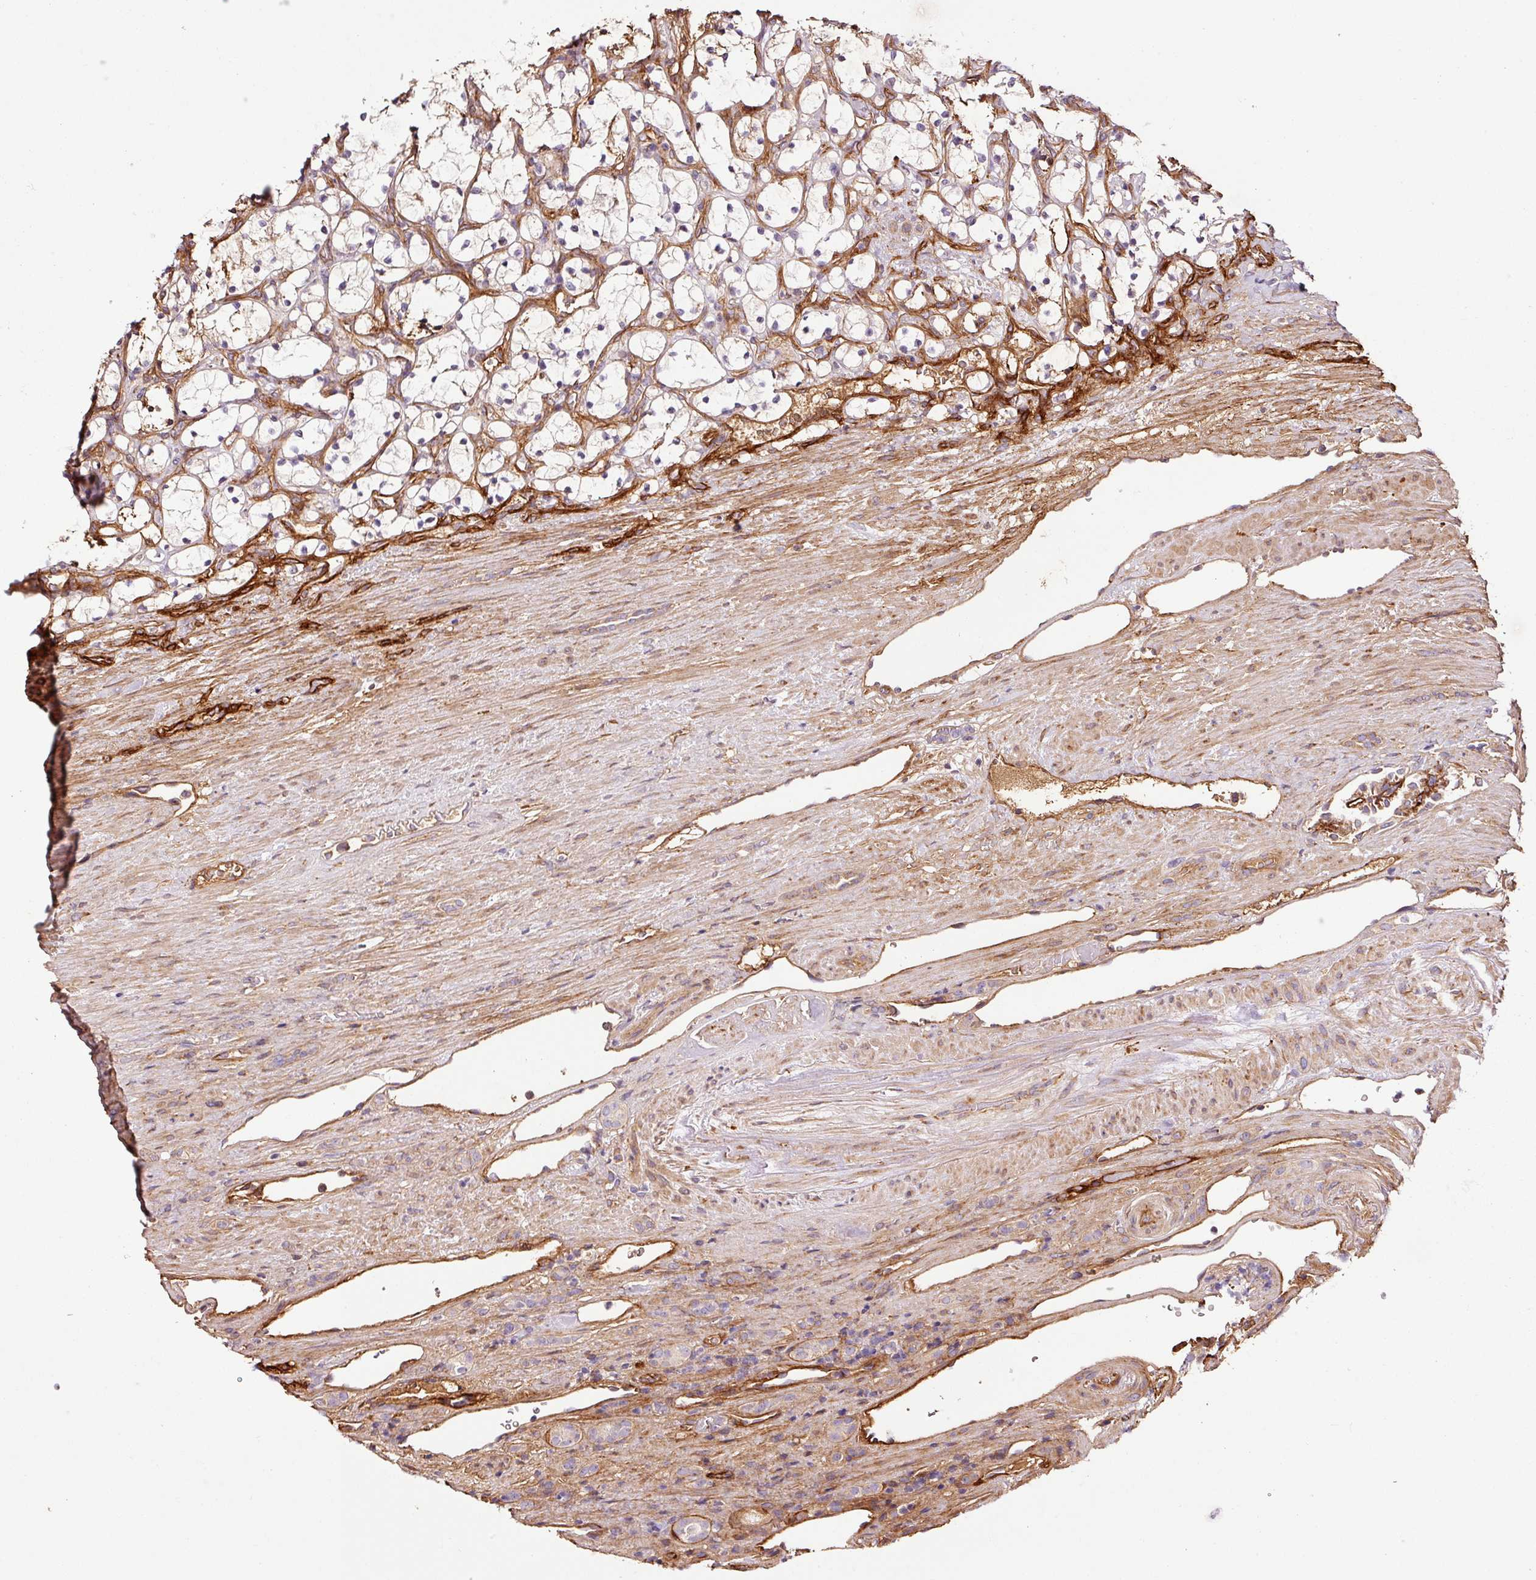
{"staining": {"intensity": "negative", "quantity": "none", "location": "none"}, "tissue": "renal cancer", "cell_type": "Tumor cells", "image_type": "cancer", "snomed": [{"axis": "morphology", "description": "Adenocarcinoma, NOS"}, {"axis": "topography", "description": "Kidney"}], "caption": "This is an IHC image of renal cancer (adenocarcinoma). There is no positivity in tumor cells.", "gene": "NID2", "patient": {"sex": "female", "age": 69}}